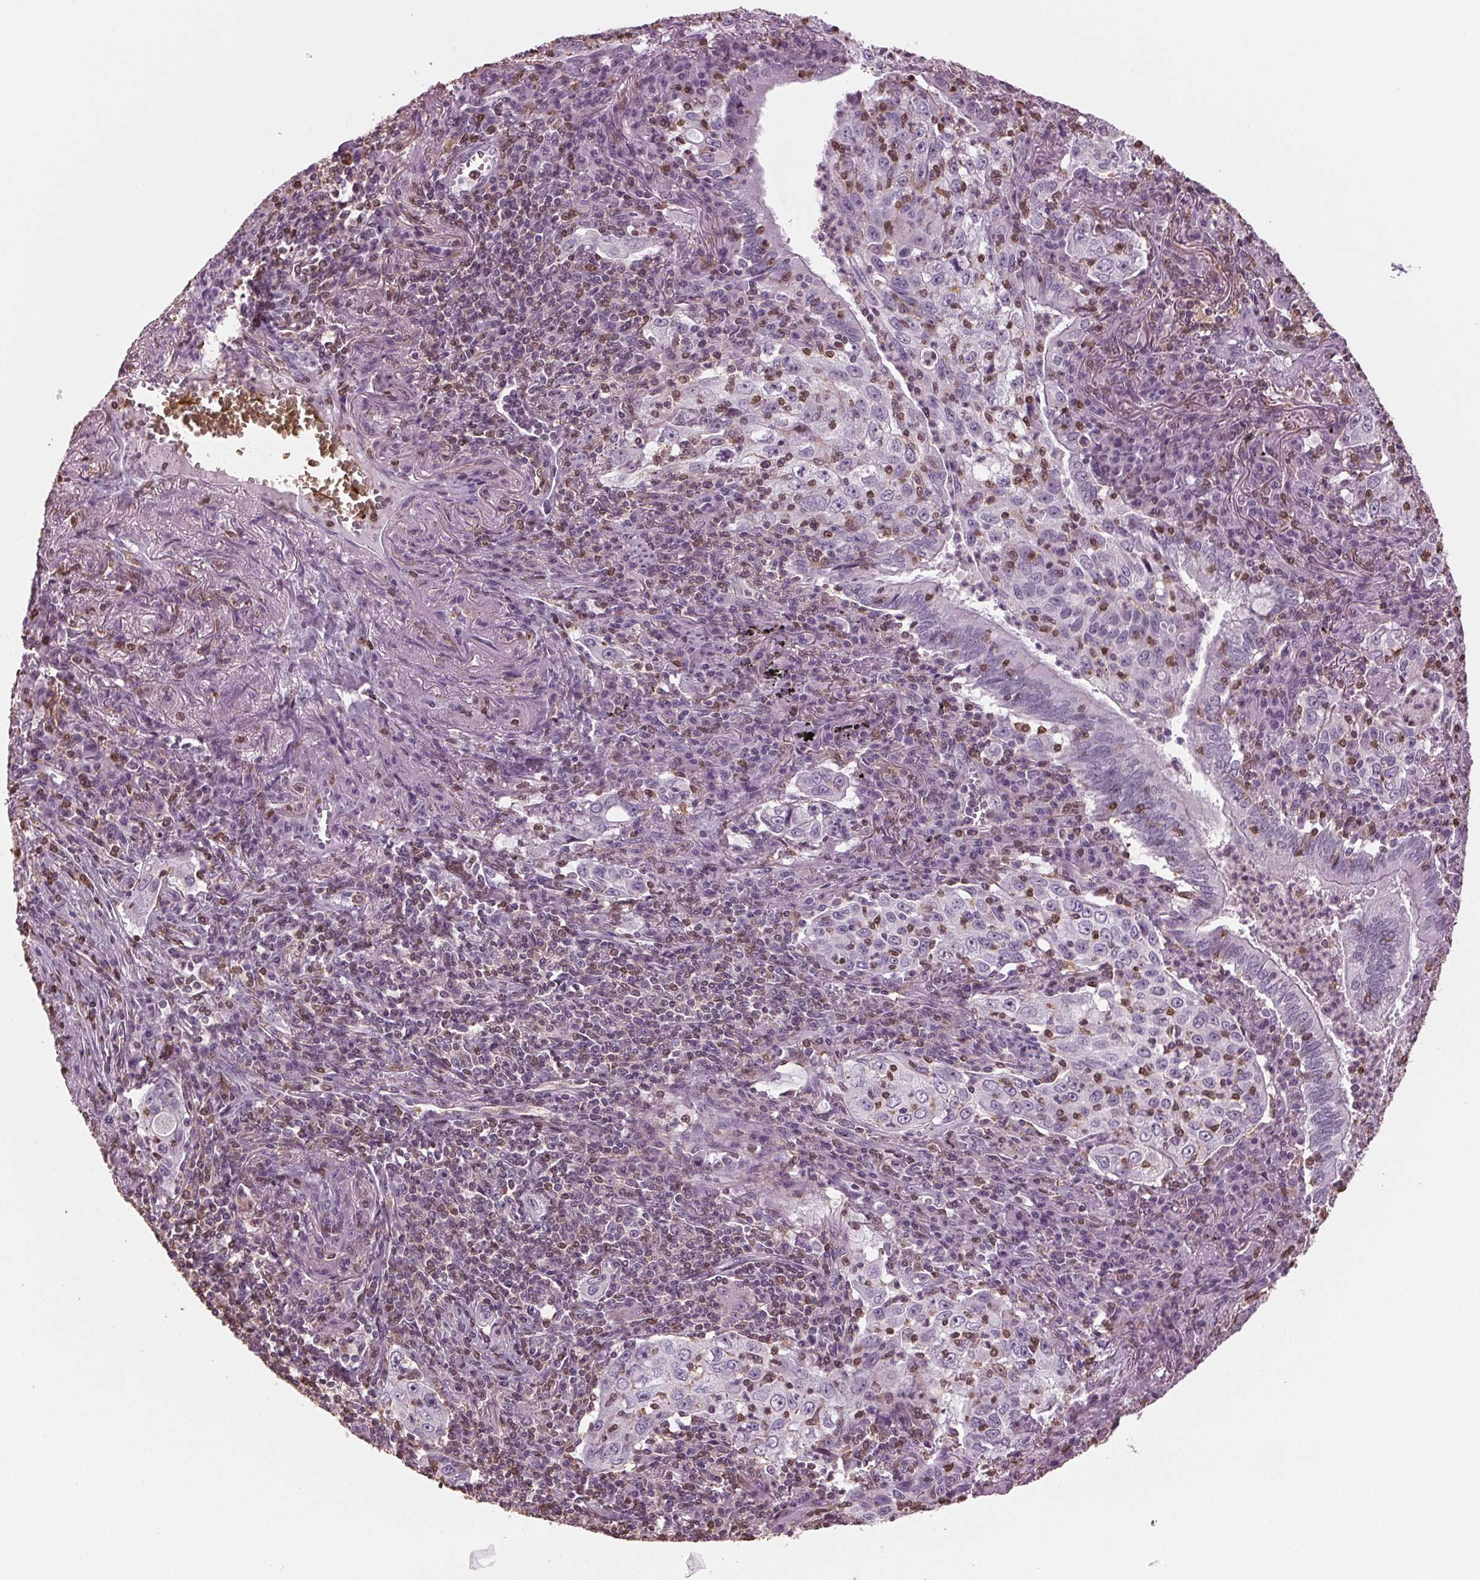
{"staining": {"intensity": "negative", "quantity": "none", "location": "none"}, "tissue": "lung cancer", "cell_type": "Tumor cells", "image_type": "cancer", "snomed": [{"axis": "morphology", "description": "Squamous cell carcinoma, NOS"}, {"axis": "topography", "description": "Lung"}], "caption": "Image shows no significant protein expression in tumor cells of lung cancer (squamous cell carcinoma).", "gene": "BTLA", "patient": {"sex": "male", "age": 71}}